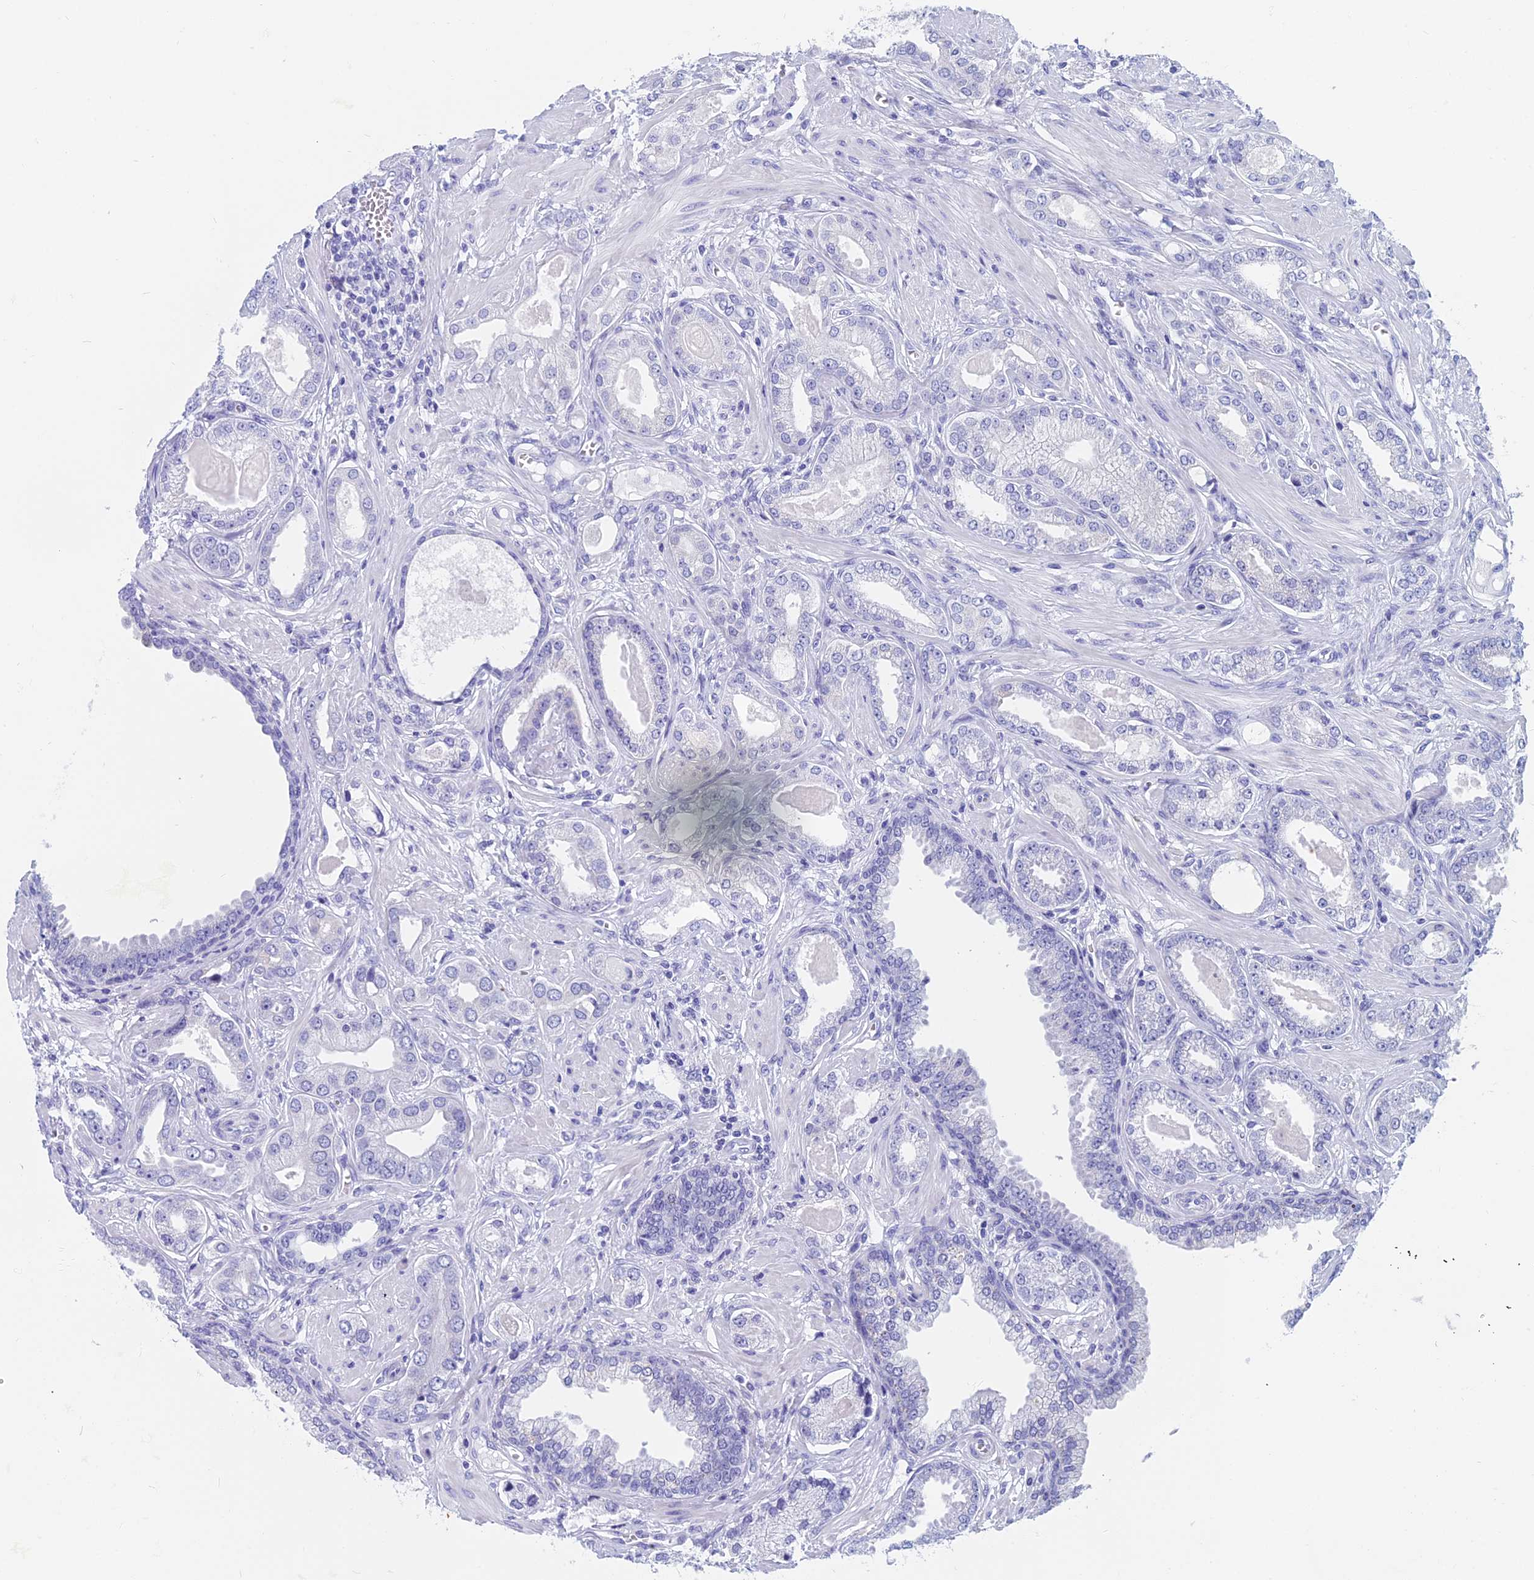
{"staining": {"intensity": "negative", "quantity": "none", "location": "none"}, "tissue": "prostate cancer", "cell_type": "Tumor cells", "image_type": "cancer", "snomed": [{"axis": "morphology", "description": "Adenocarcinoma, Low grade"}, {"axis": "topography", "description": "Prostate"}], "caption": "The histopathology image reveals no staining of tumor cells in prostate cancer (low-grade adenocarcinoma).", "gene": "CAPS", "patient": {"sex": "male", "age": 64}}